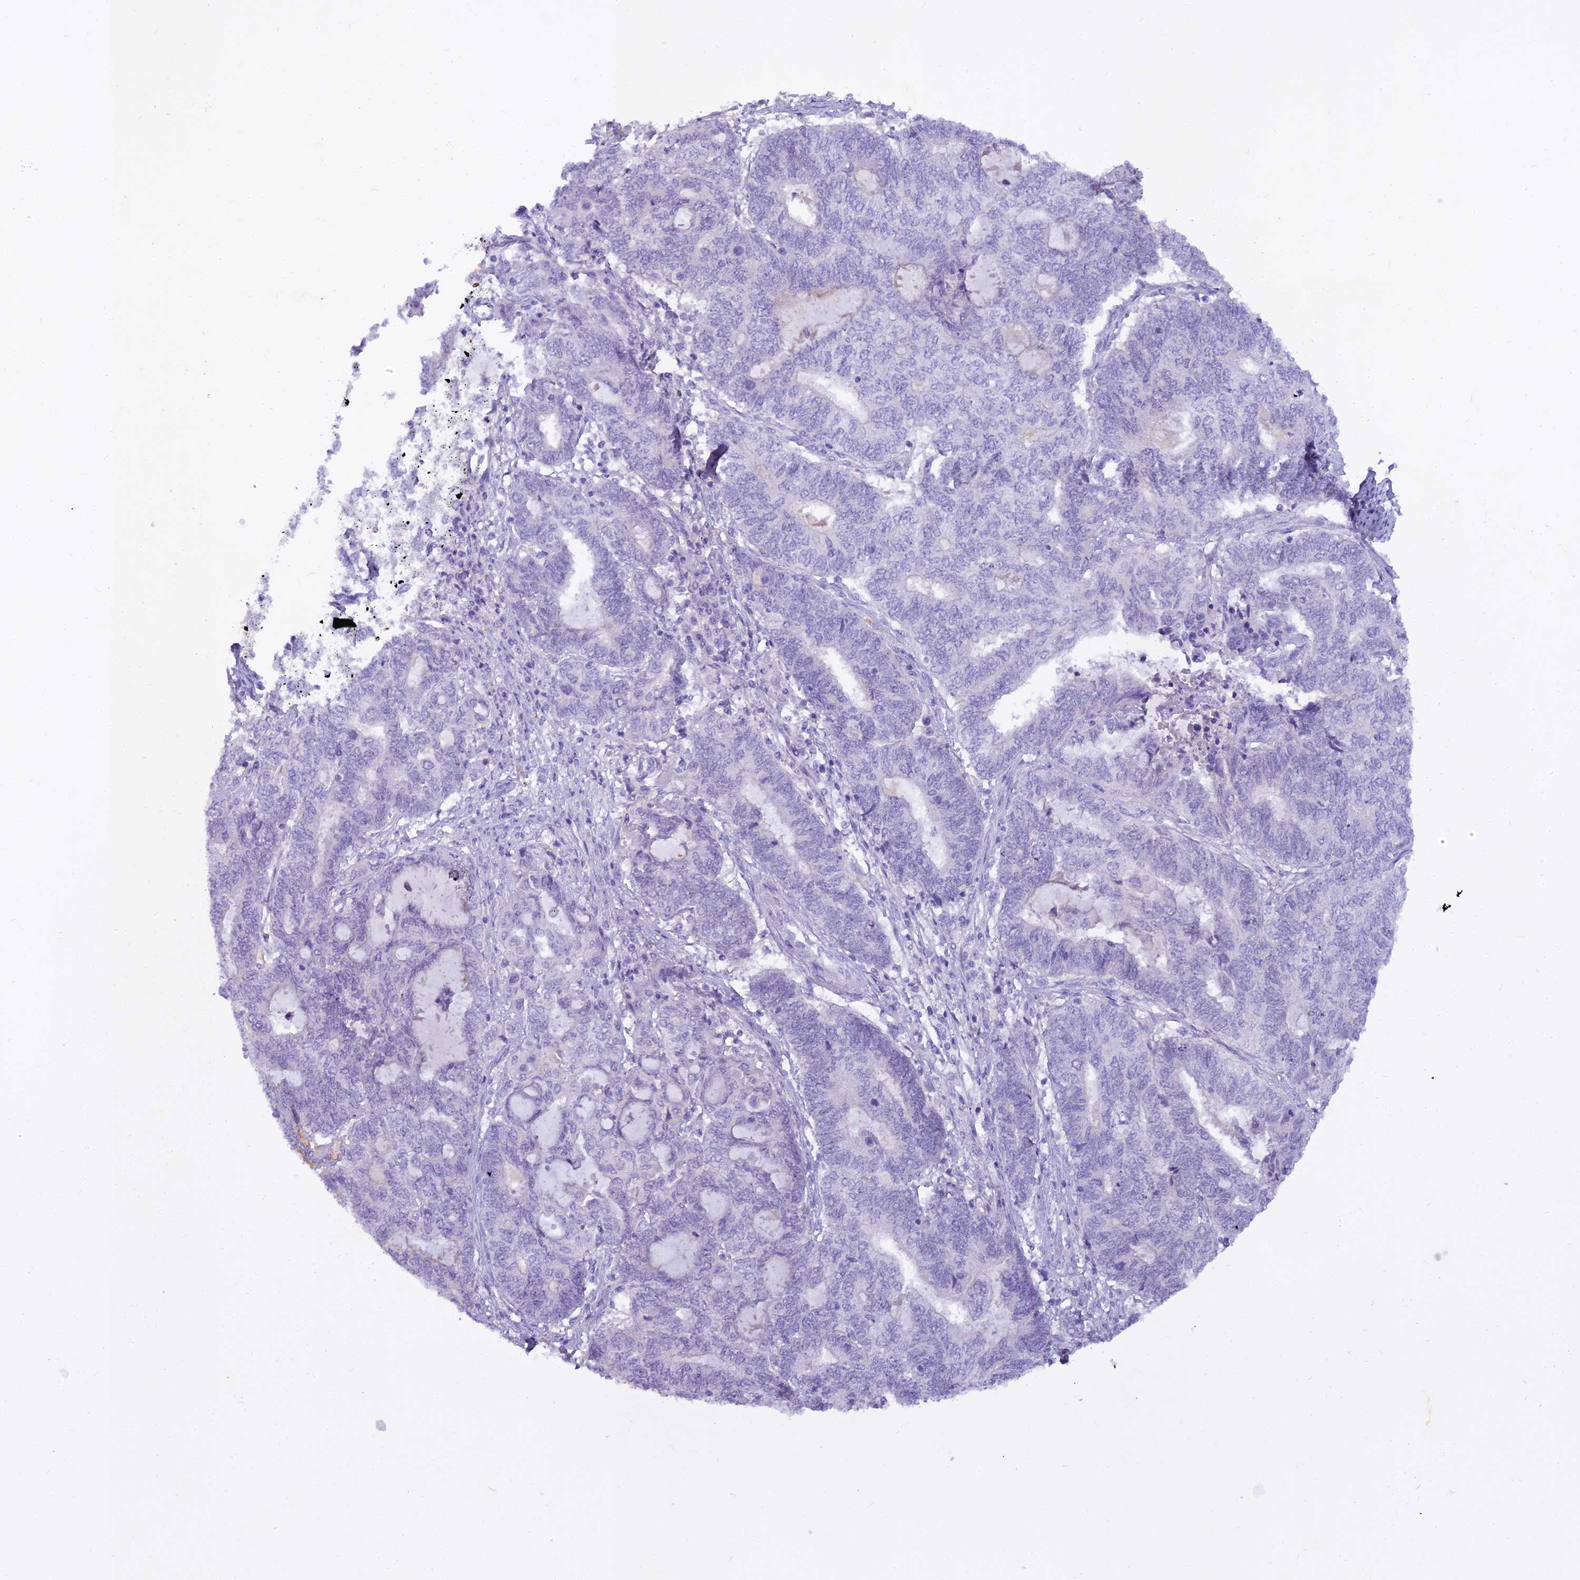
{"staining": {"intensity": "negative", "quantity": "none", "location": "none"}, "tissue": "endometrial cancer", "cell_type": "Tumor cells", "image_type": "cancer", "snomed": [{"axis": "morphology", "description": "Adenocarcinoma, NOS"}, {"axis": "topography", "description": "Uterus"}, {"axis": "topography", "description": "Endometrium"}], "caption": "Endometrial adenocarcinoma stained for a protein using IHC displays no expression tumor cells.", "gene": "OSTN", "patient": {"sex": "female", "age": 70}}